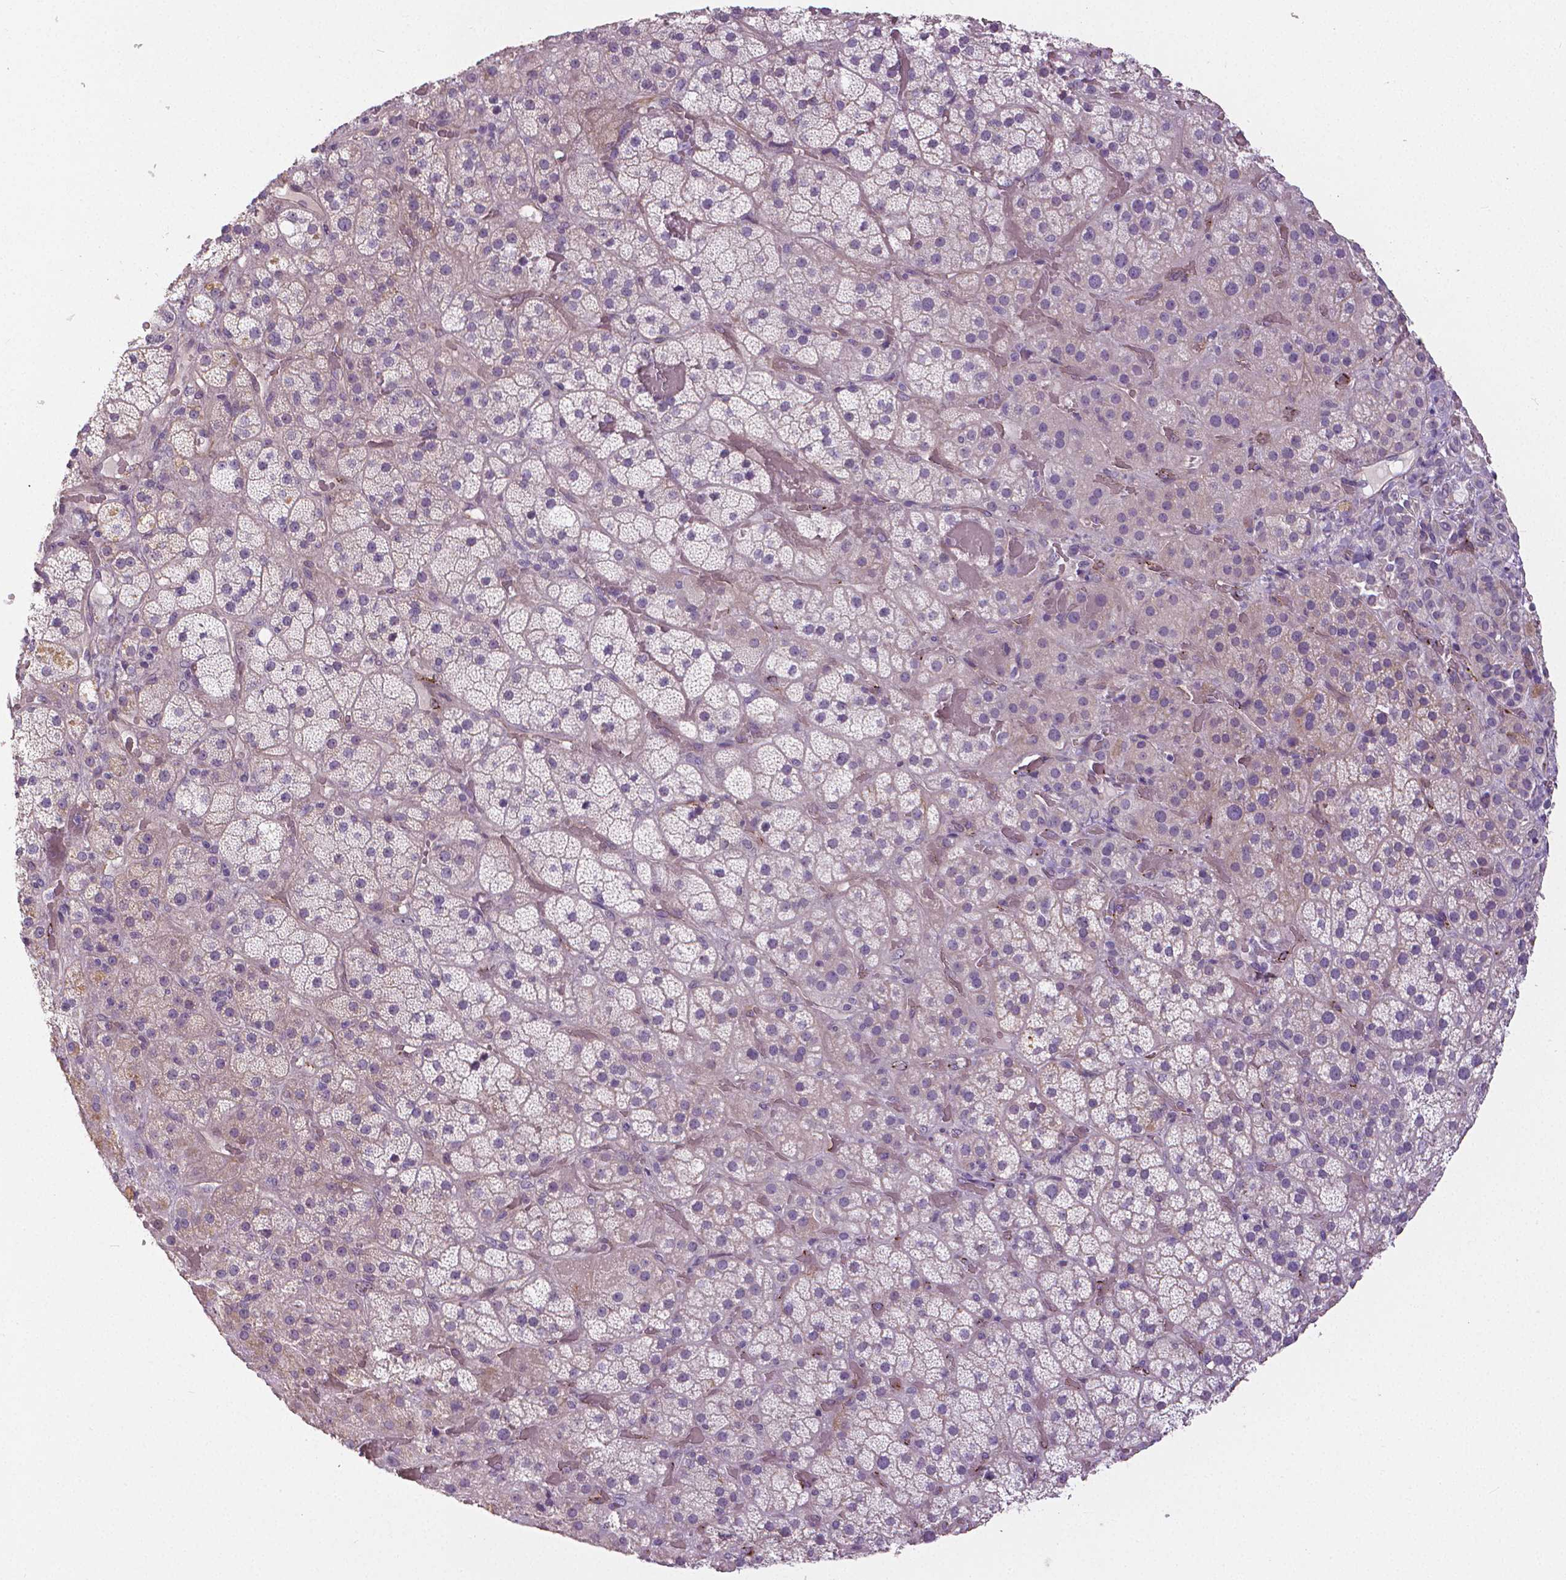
{"staining": {"intensity": "negative", "quantity": "none", "location": "none"}, "tissue": "adrenal gland", "cell_type": "Glandular cells", "image_type": "normal", "snomed": [{"axis": "morphology", "description": "Normal tissue, NOS"}, {"axis": "topography", "description": "Adrenal gland"}], "caption": "Adrenal gland stained for a protein using immunohistochemistry shows no expression glandular cells.", "gene": "FLT1", "patient": {"sex": "male", "age": 57}}